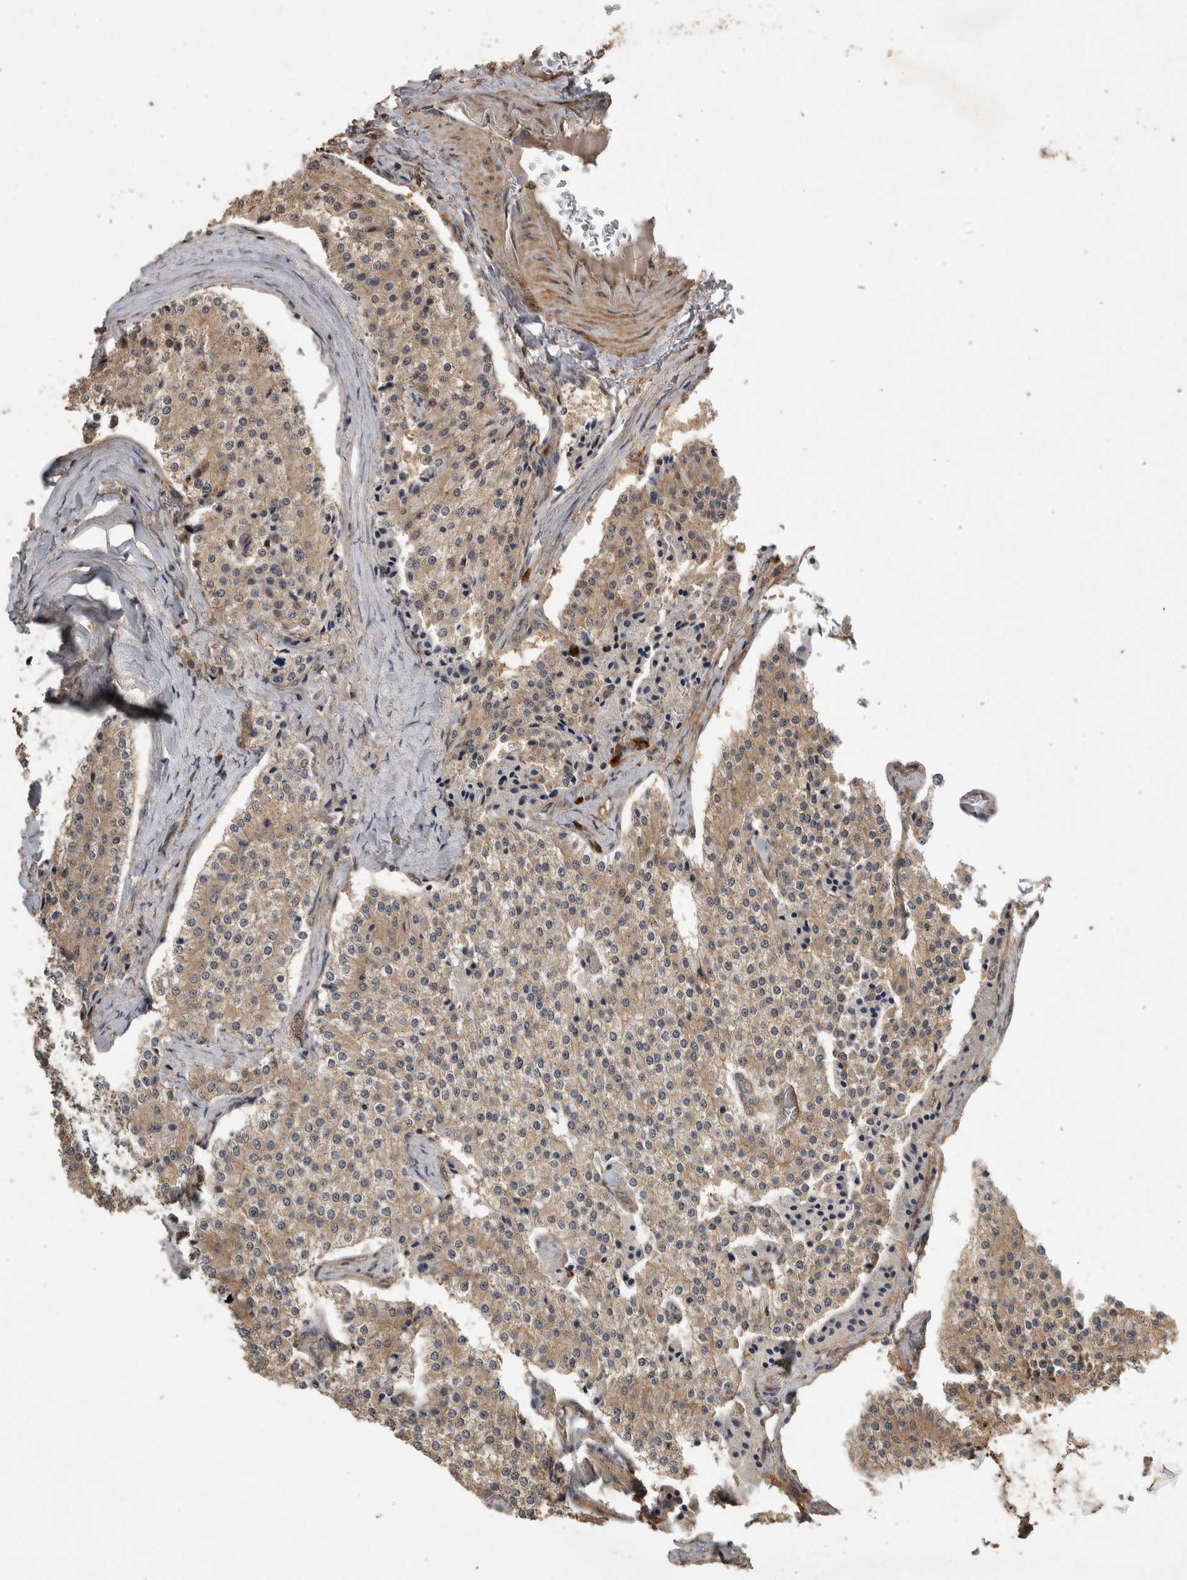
{"staining": {"intensity": "weak", "quantity": ">75%", "location": "cytoplasmic/membranous"}, "tissue": "carcinoid", "cell_type": "Tumor cells", "image_type": "cancer", "snomed": [{"axis": "morphology", "description": "Carcinoid, malignant, NOS"}, {"axis": "topography", "description": "Colon"}], "caption": "An image of human malignant carcinoid stained for a protein reveals weak cytoplasmic/membranous brown staining in tumor cells. The staining was performed using DAB, with brown indicating positive protein expression. Nuclei are stained blue with hematoxylin.", "gene": "RHPN1", "patient": {"sex": "female", "age": 52}}